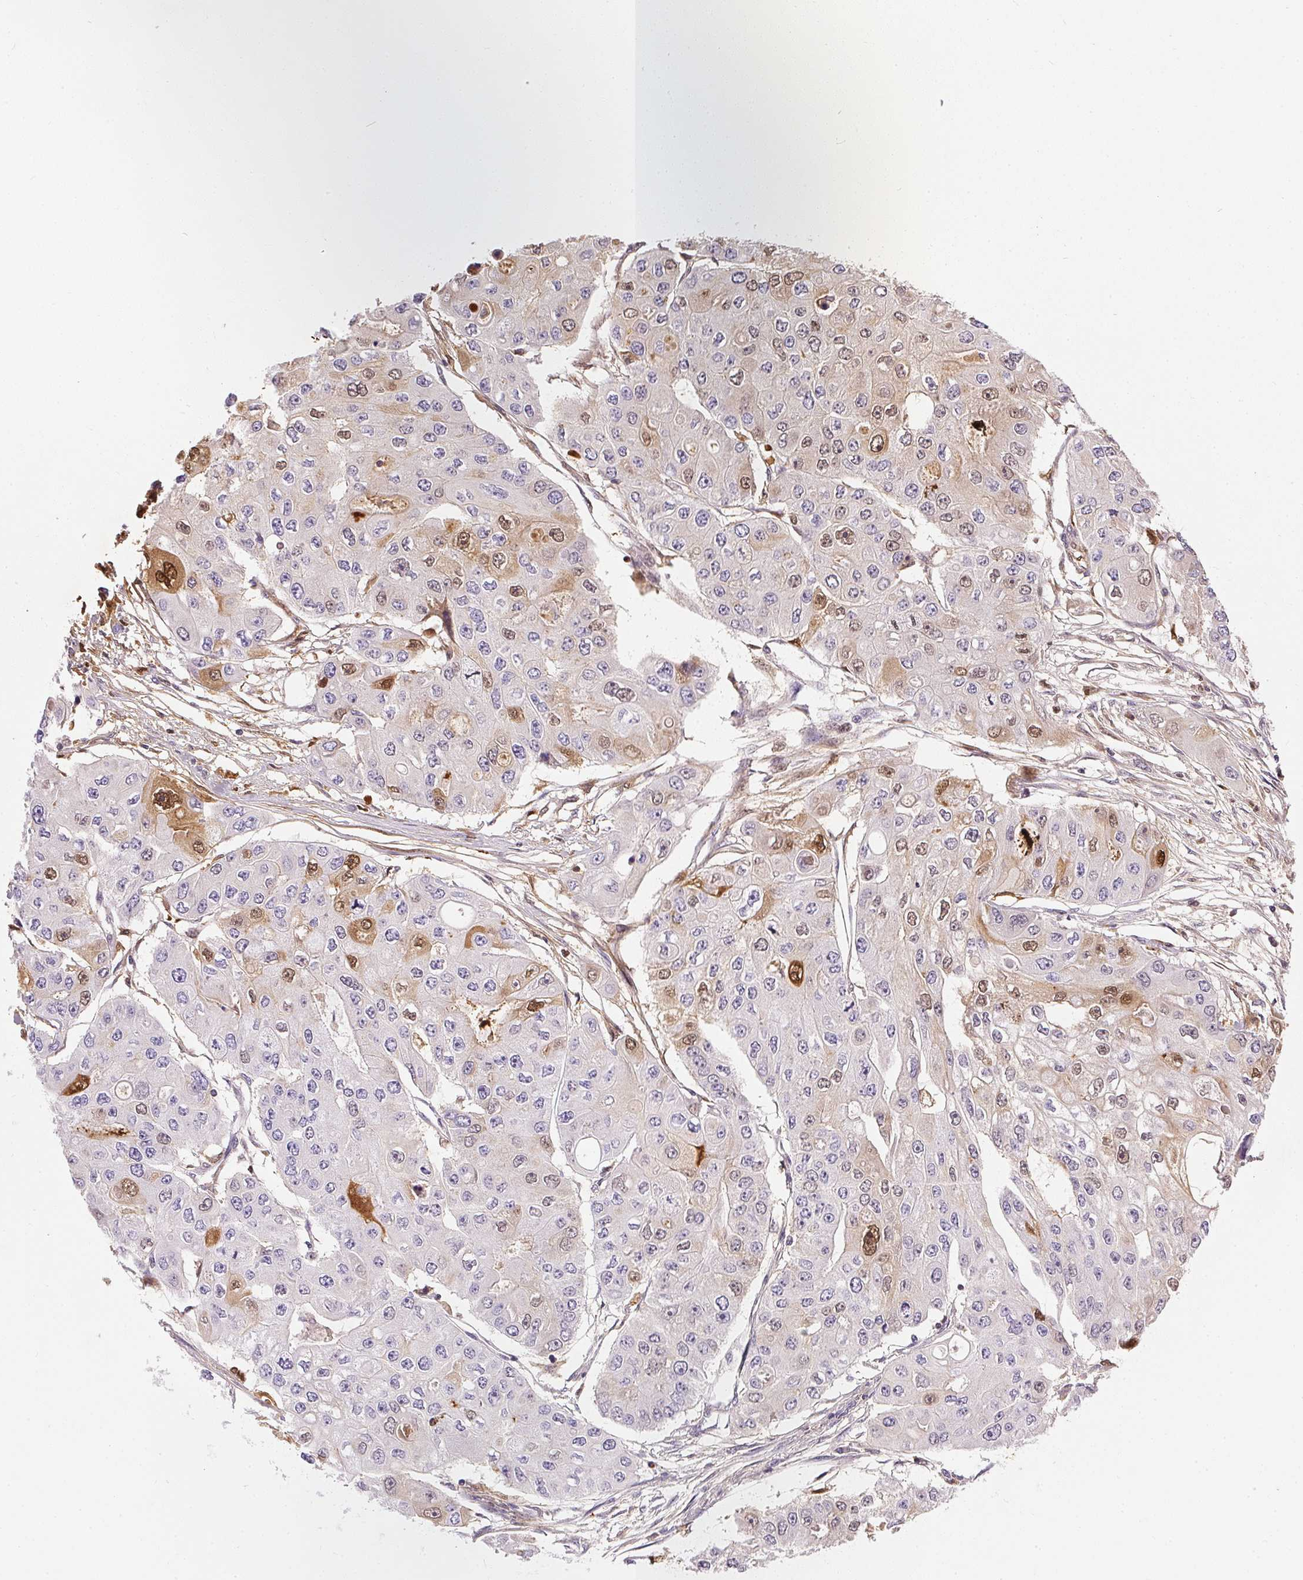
{"staining": {"intensity": "moderate", "quantity": "<25%", "location": "cytoplasmic/membranous,nuclear"}, "tissue": "ovarian cancer", "cell_type": "Tumor cells", "image_type": "cancer", "snomed": [{"axis": "morphology", "description": "Cystadenocarcinoma, serous, NOS"}, {"axis": "topography", "description": "Ovary"}], "caption": "This histopathology image shows IHC staining of human ovarian cancer, with low moderate cytoplasmic/membranous and nuclear positivity in approximately <25% of tumor cells.", "gene": "ORM1", "patient": {"sex": "female", "age": 56}}